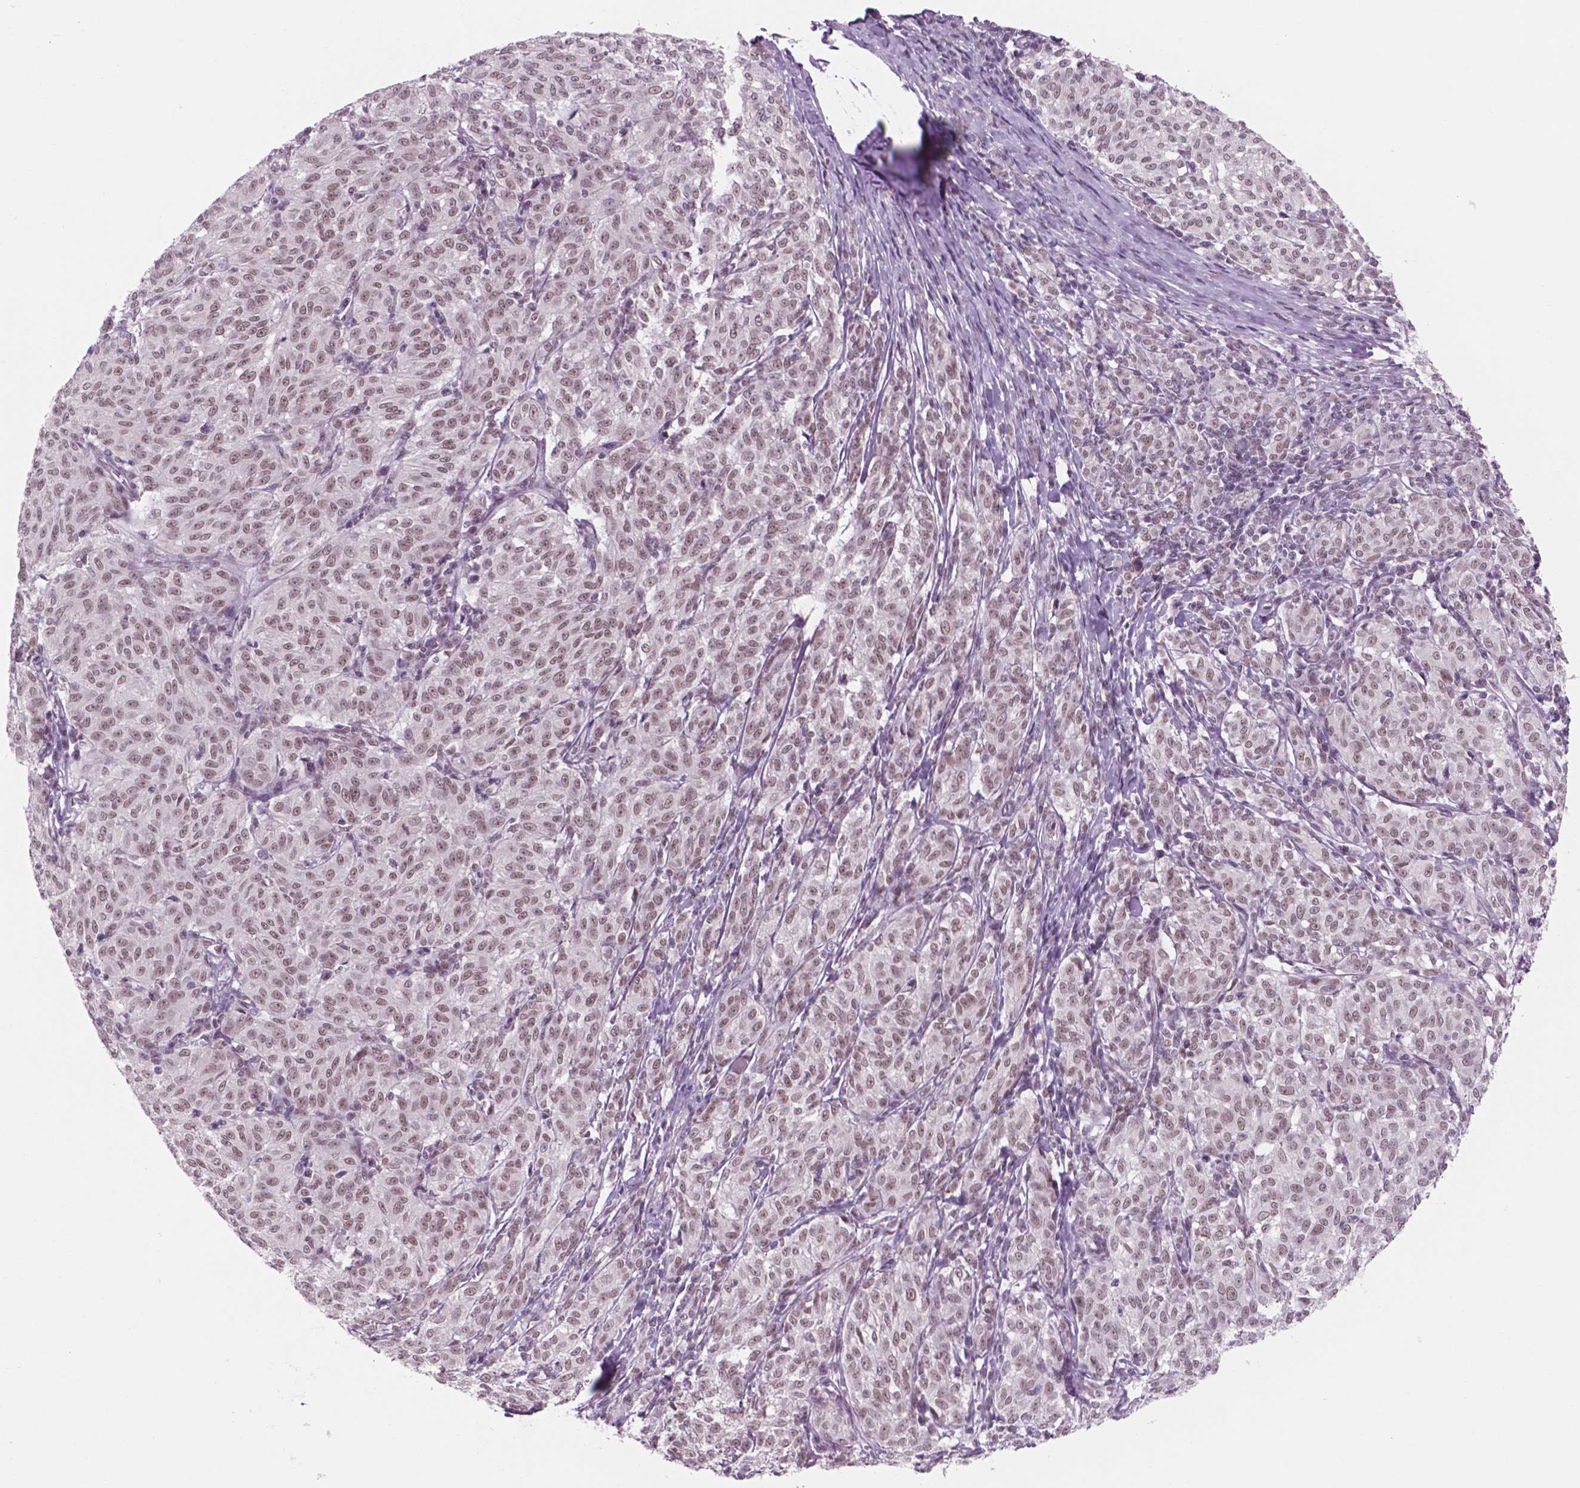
{"staining": {"intensity": "weak", "quantity": ">75%", "location": "nuclear"}, "tissue": "melanoma", "cell_type": "Tumor cells", "image_type": "cancer", "snomed": [{"axis": "morphology", "description": "Malignant melanoma, NOS"}, {"axis": "topography", "description": "Skin"}], "caption": "Immunohistochemical staining of human melanoma reveals low levels of weak nuclear protein expression in about >75% of tumor cells. Nuclei are stained in blue.", "gene": "CTR9", "patient": {"sex": "female", "age": 72}}